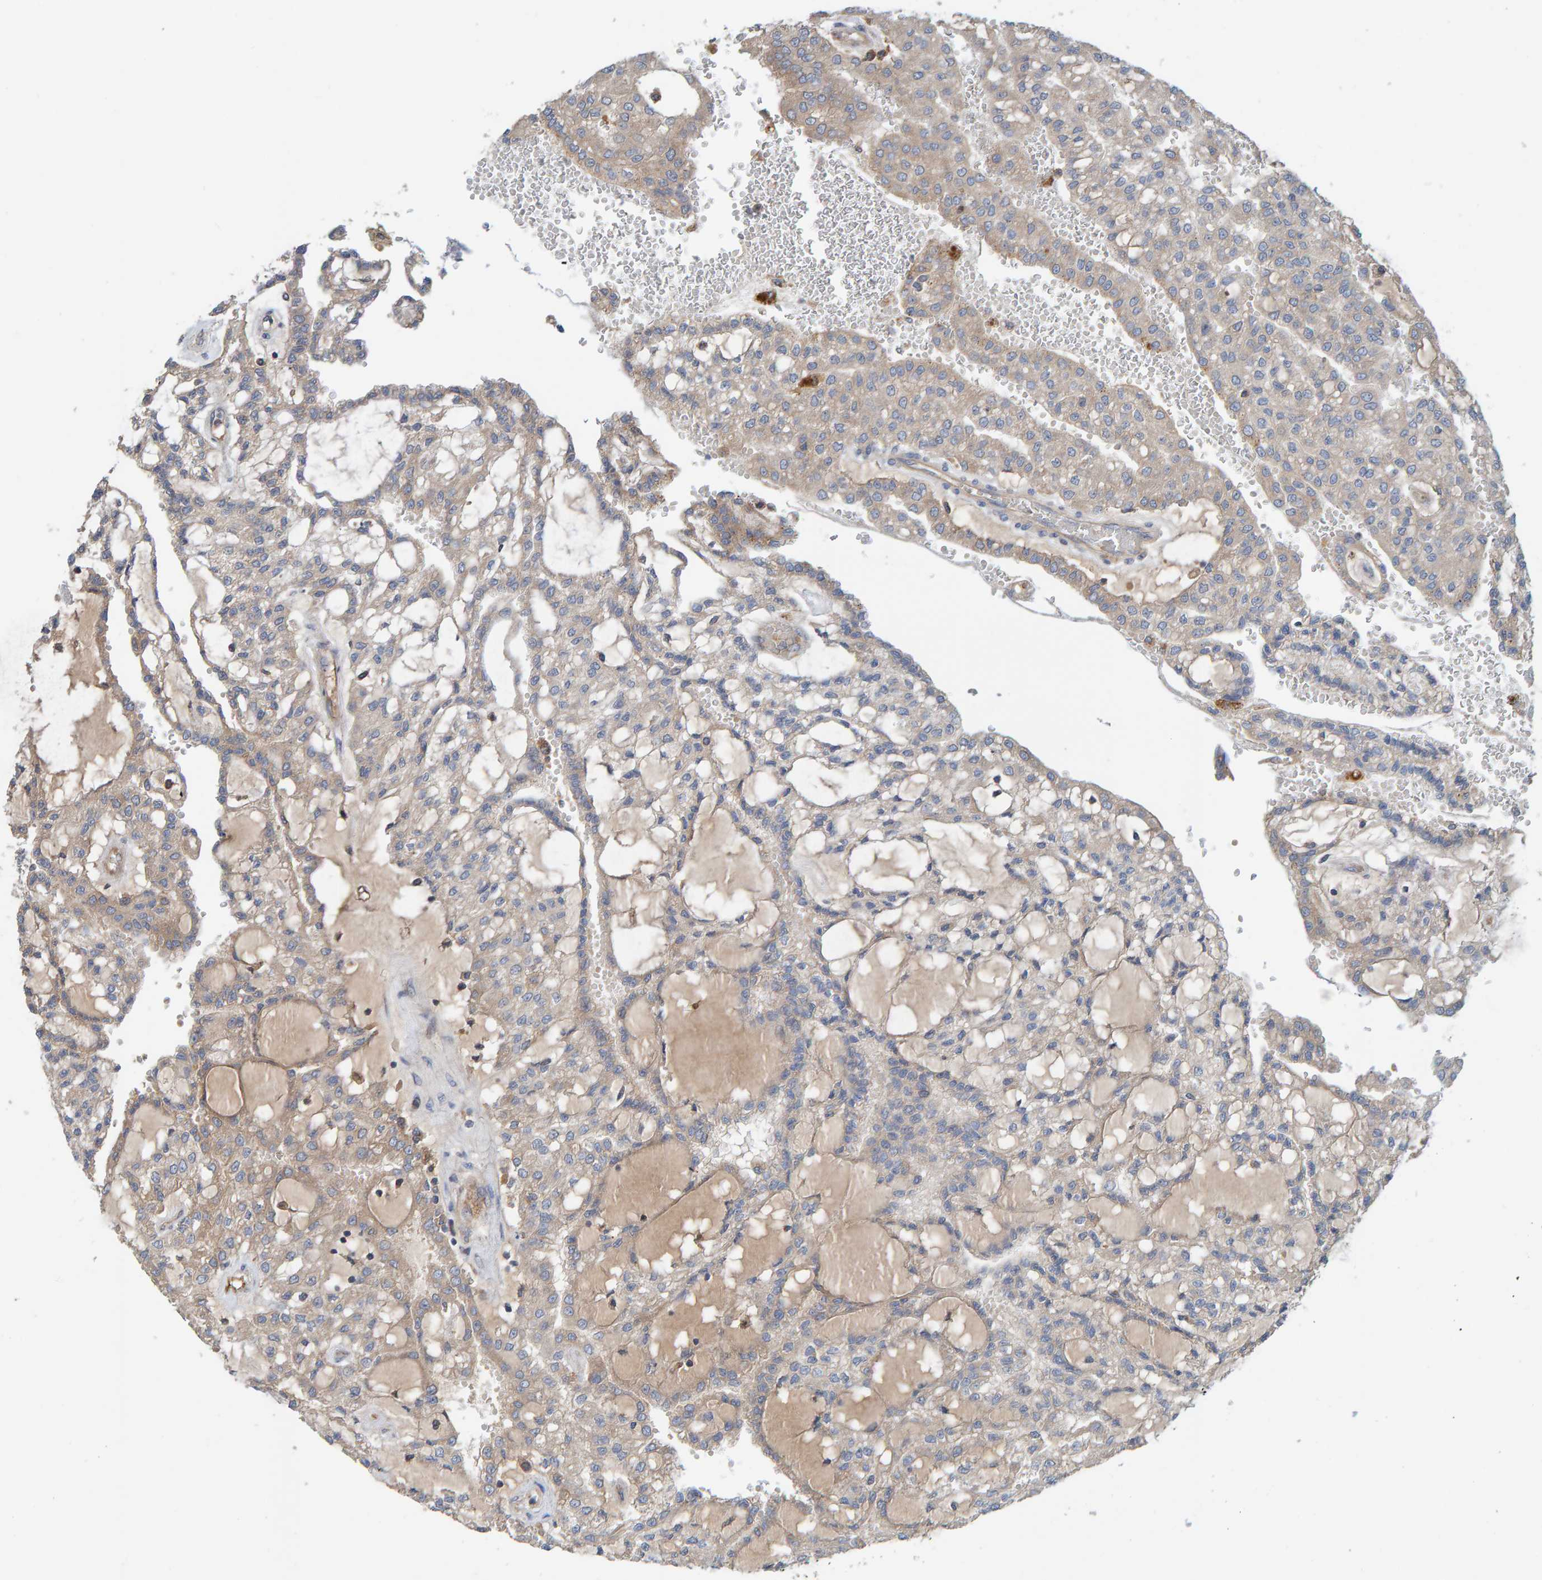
{"staining": {"intensity": "weak", "quantity": "<25%", "location": "cytoplasmic/membranous"}, "tissue": "renal cancer", "cell_type": "Tumor cells", "image_type": "cancer", "snomed": [{"axis": "morphology", "description": "Adenocarcinoma, NOS"}, {"axis": "topography", "description": "Kidney"}], "caption": "Photomicrograph shows no significant protein staining in tumor cells of renal cancer. Brightfield microscopy of IHC stained with DAB (brown) and hematoxylin (blue), captured at high magnification.", "gene": "KIAA0753", "patient": {"sex": "male", "age": 63}}